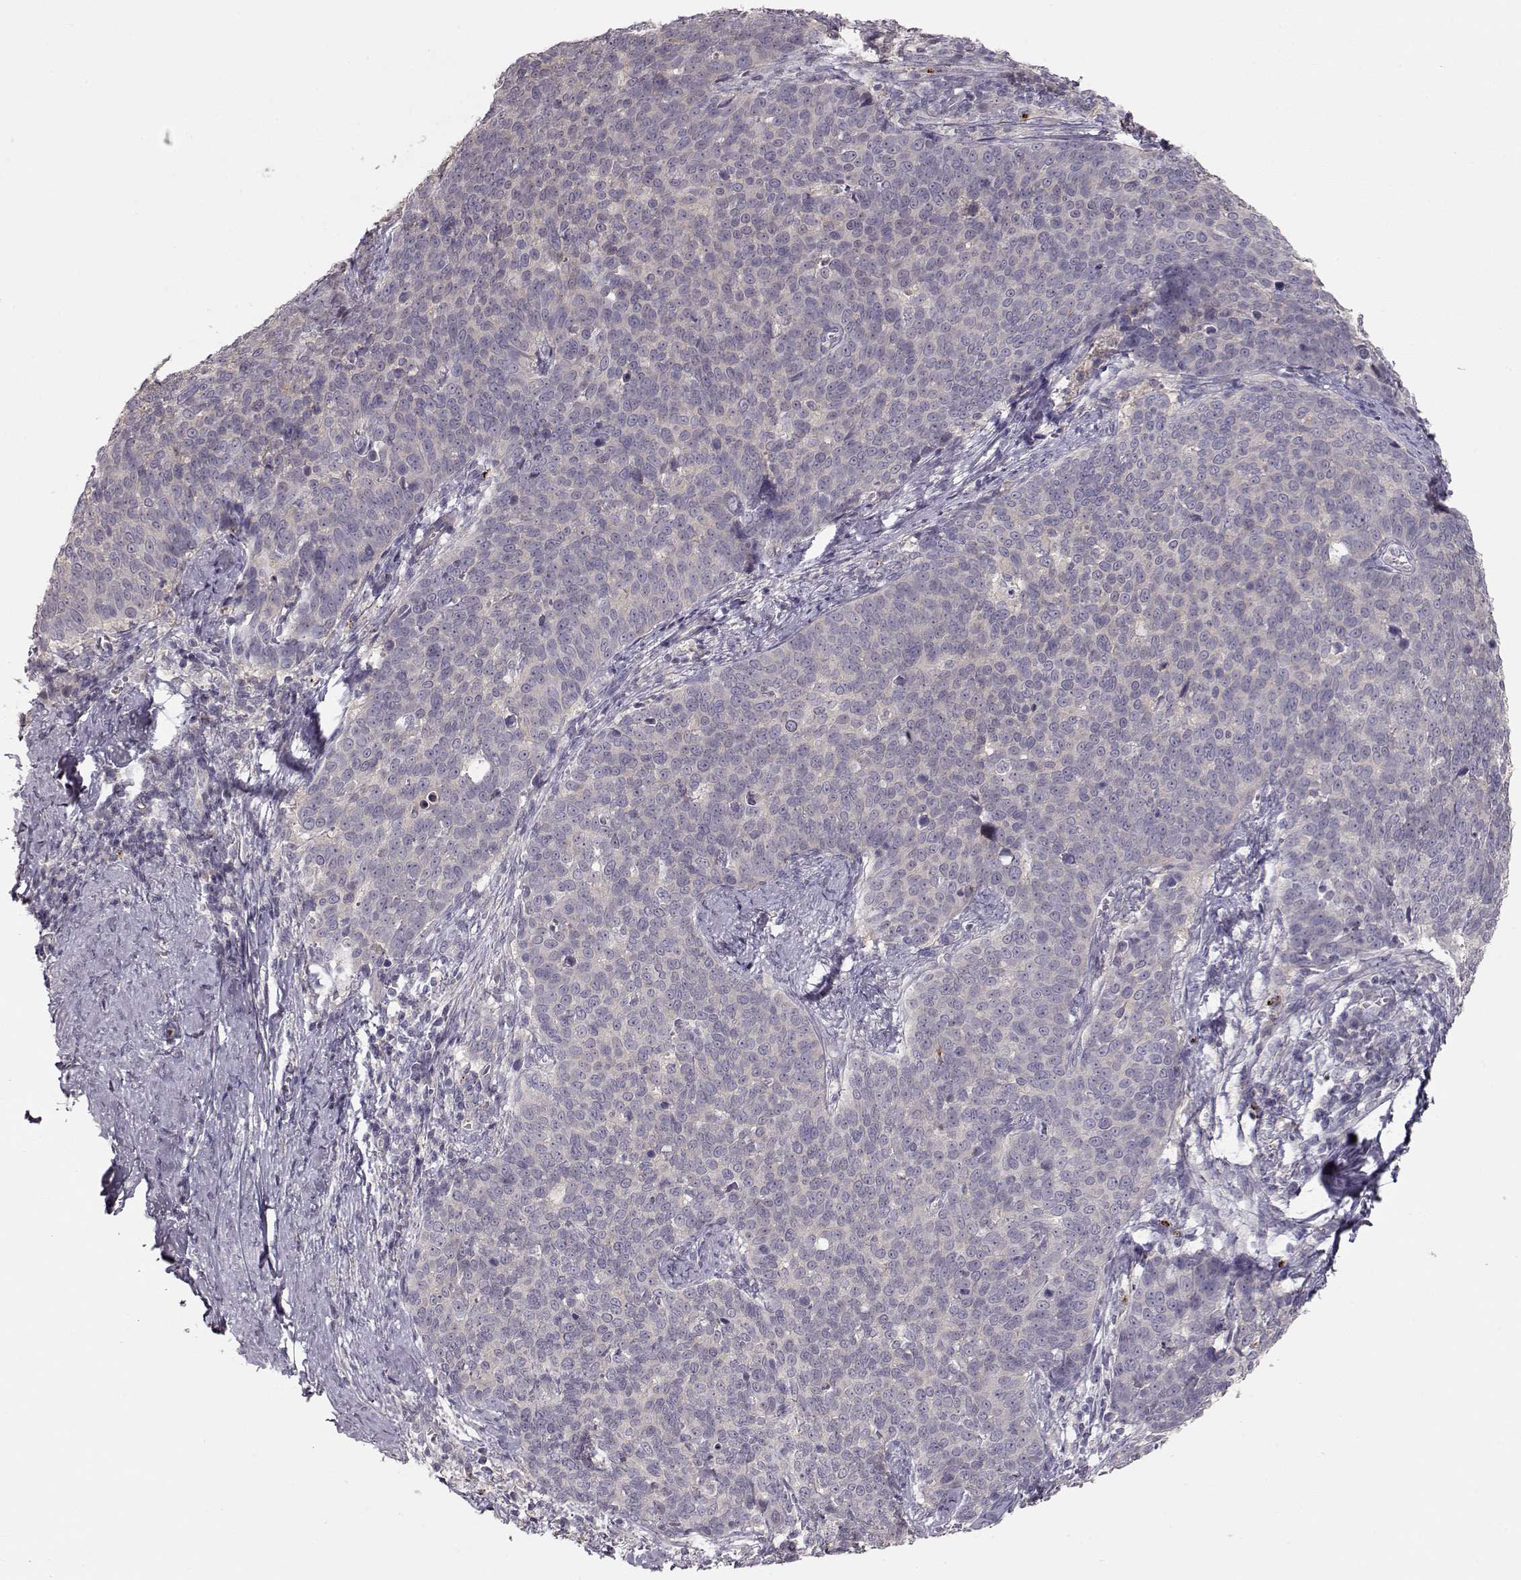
{"staining": {"intensity": "negative", "quantity": "none", "location": "none"}, "tissue": "cervical cancer", "cell_type": "Tumor cells", "image_type": "cancer", "snomed": [{"axis": "morphology", "description": "Squamous cell carcinoma, NOS"}, {"axis": "topography", "description": "Cervix"}], "caption": "Human cervical cancer stained for a protein using IHC demonstrates no staining in tumor cells.", "gene": "ARHGAP8", "patient": {"sex": "female", "age": 39}}